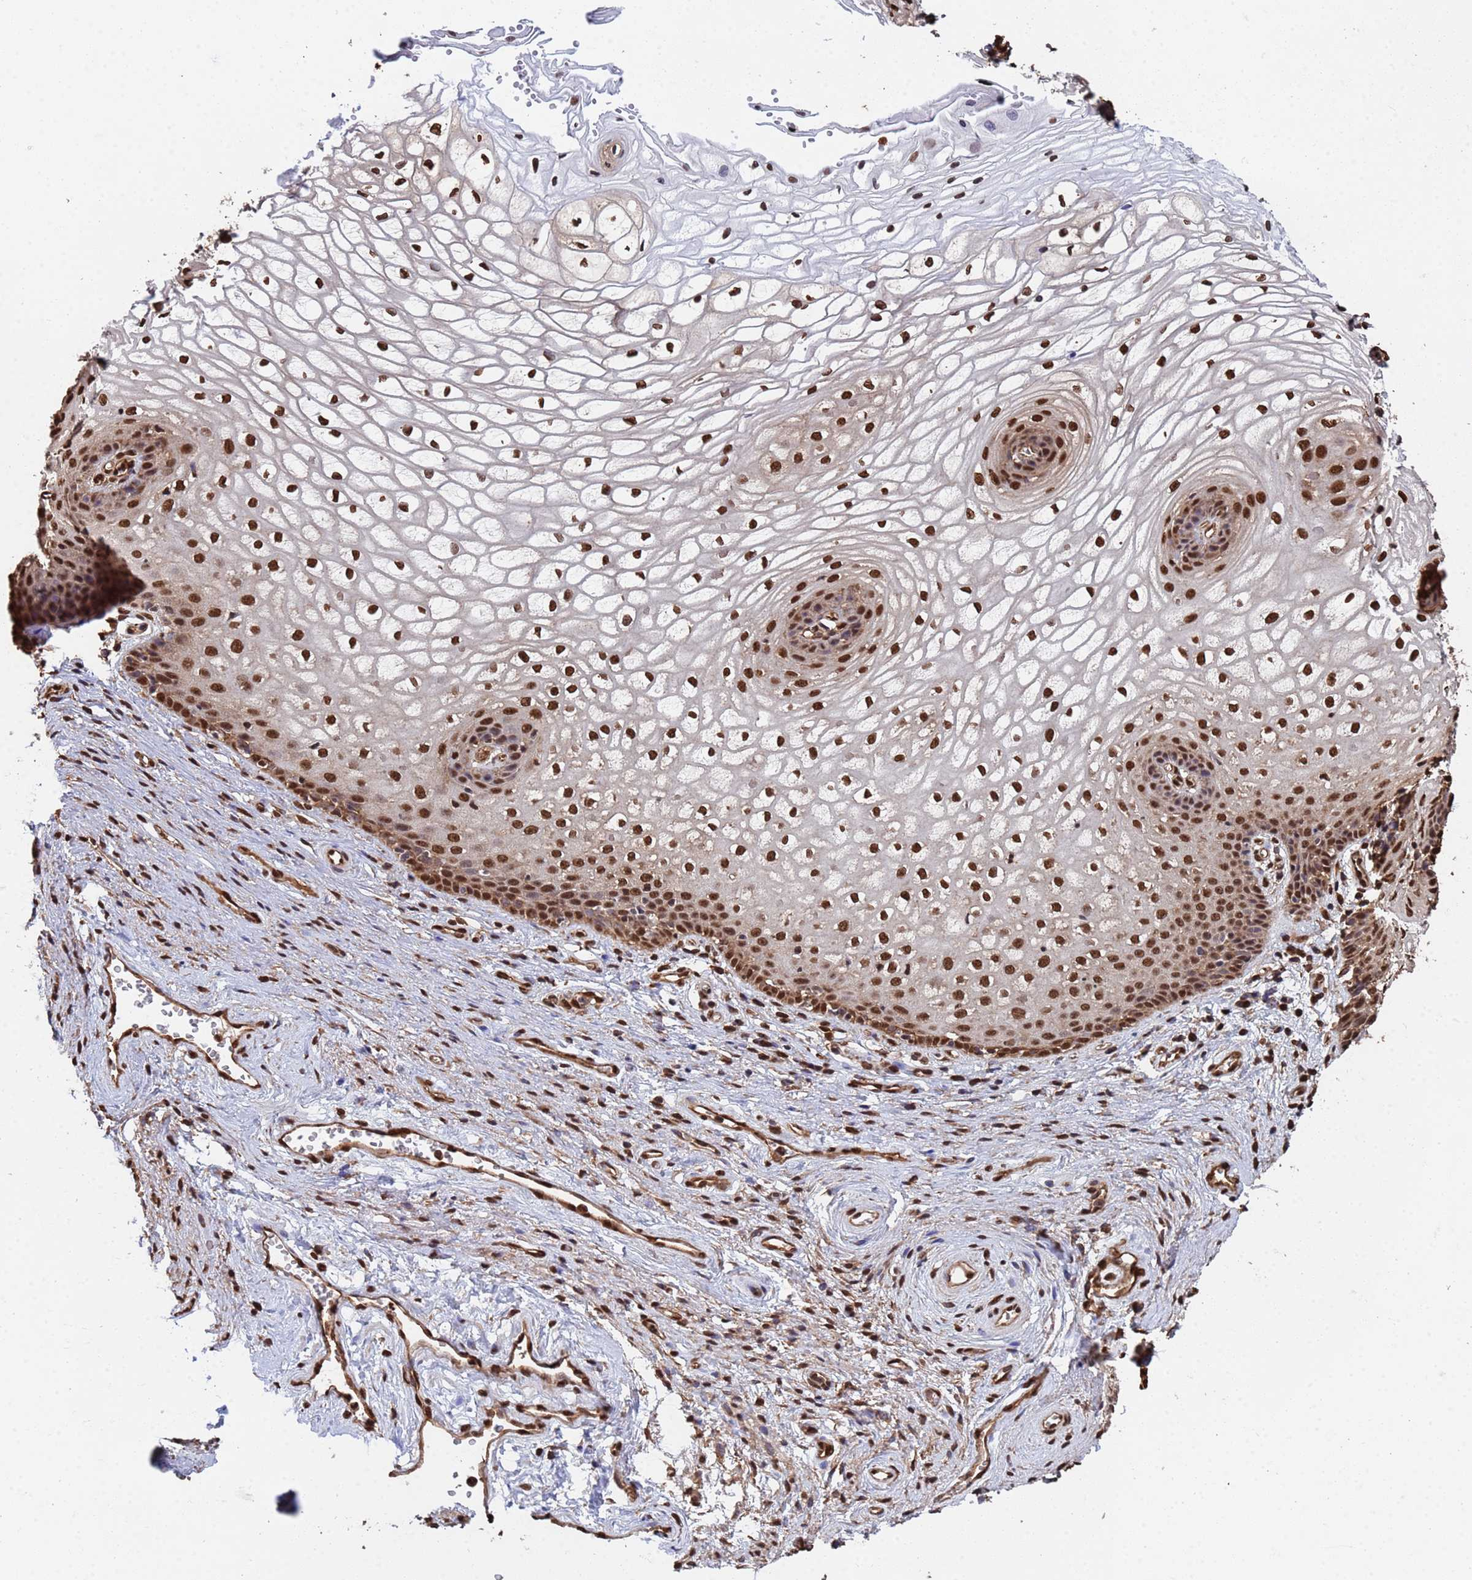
{"staining": {"intensity": "strong", "quantity": ">75%", "location": "nuclear"}, "tissue": "vagina", "cell_type": "Squamous epithelial cells", "image_type": "normal", "snomed": [{"axis": "morphology", "description": "Normal tissue, NOS"}, {"axis": "topography", "description": "Vagina"}], "caption": "The photomicrograph reveals a brown stain indicating the presence of a protein in the nuclear of squamous epithelial cells in vagina.", "gene": "SUMO2", "patient": {"sex": "female", "age": 34}}